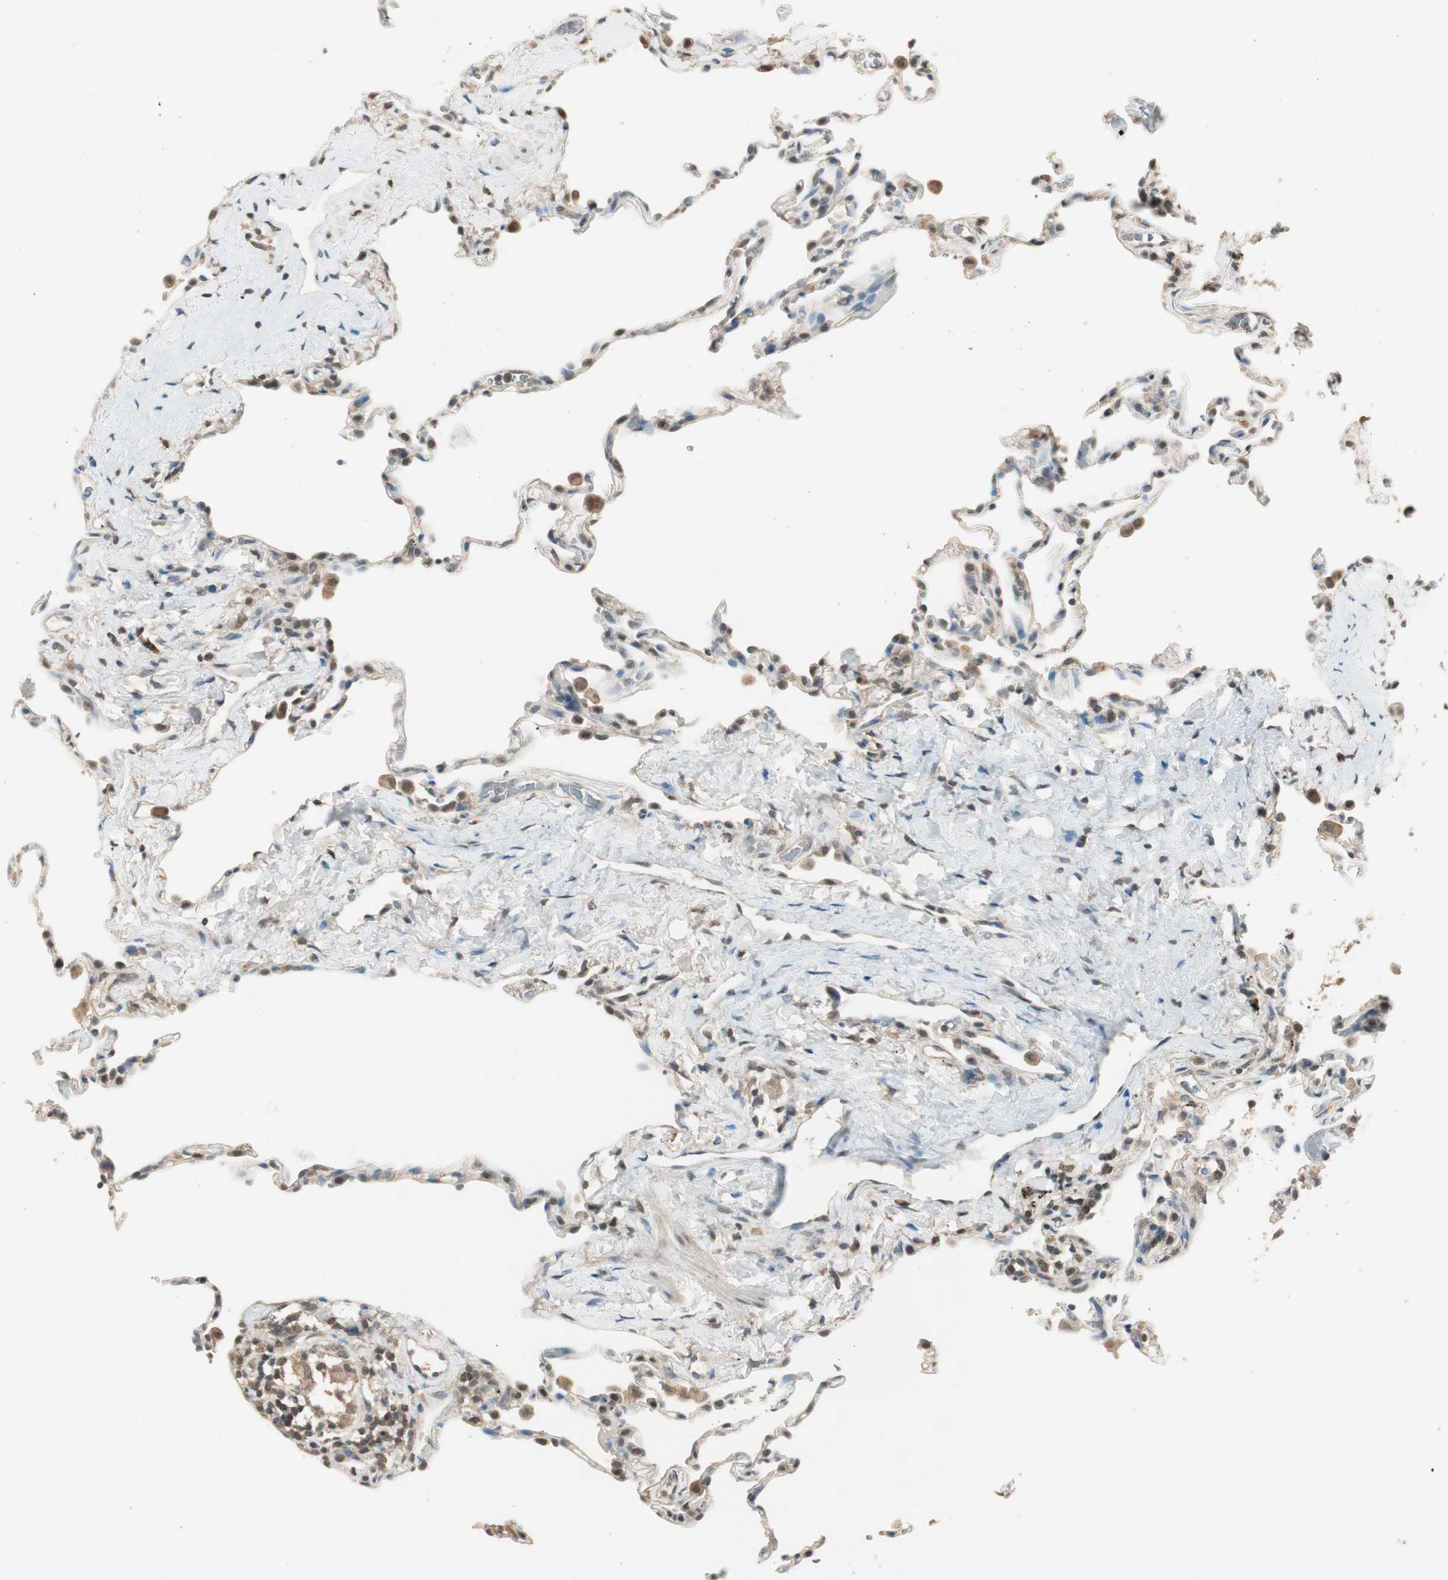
{"staining": {"intensity": "negative", "quantity": "none", "location": "none"}, "tissue": "lung", "cell_type": "Alveolar cells", "image_type": "normal", "snomed": [{"axis": "morphology", "description": "Normal tissue, NOS"}, {"axis": "topography", "description": "Lung"}], "caption": "This photomicrograph is of normal lung stained with IHC to label a protein in brown with the nuclei are counter-stained blue. There is no positivity in alveolar cells. (DAB immunohistochemistry with hematoxylin counter stain).", "gene": "USP5", "patient": {"sex": "male", "age": 59}}